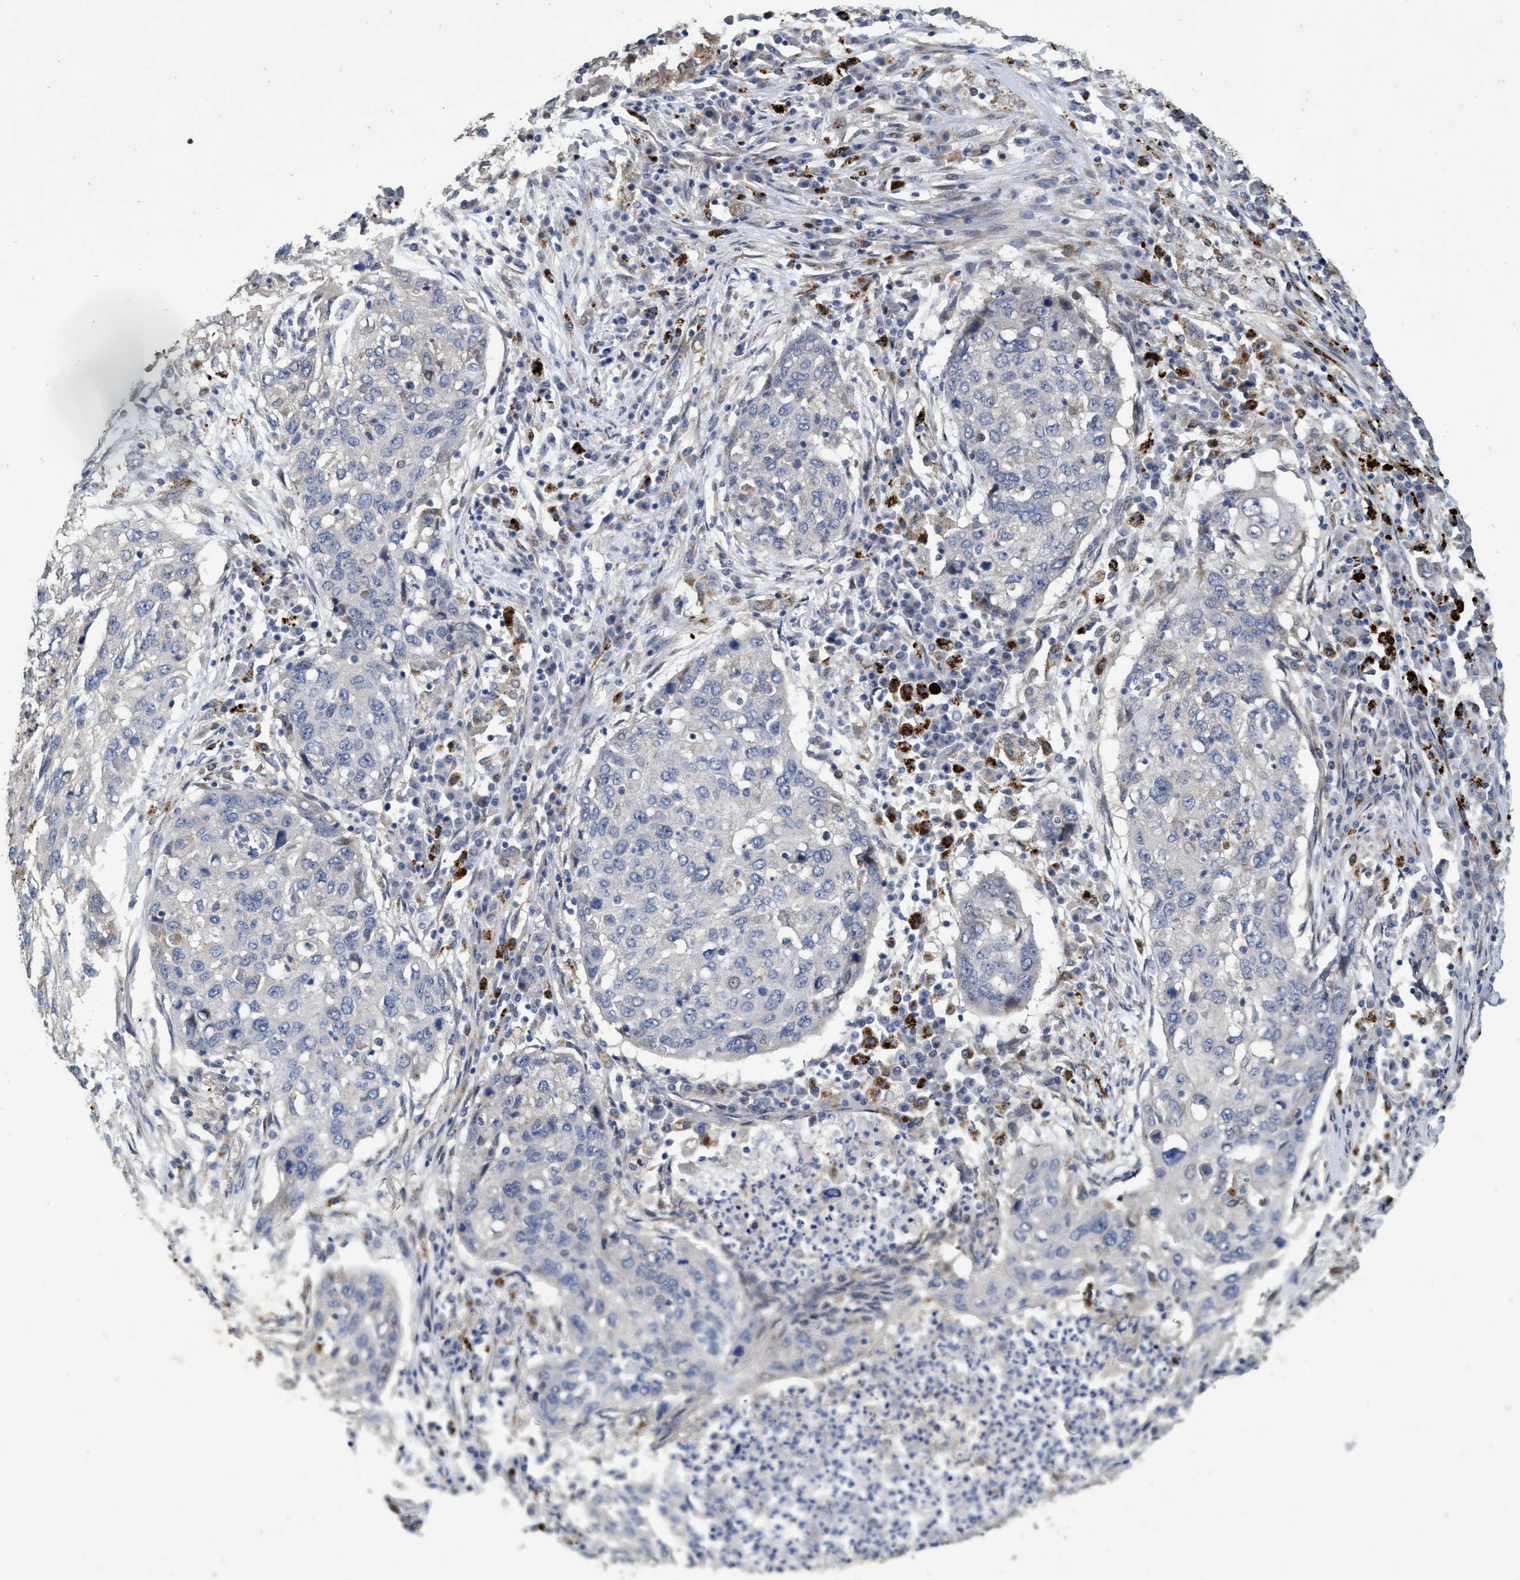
{"staining": {"intensity": "negative", "quantity": "none", "location": "none"}, "tissue": "lung cancer", "cell_type": "Tumor cells", "image_type": "cancer", "snomed": [{"axis": "morphology", "description": "Squamous cell carcinoma, NOS"}, {"axis": "topography", "description": "Lung"}], "caption": "DAB (3,3'-diaminobenzidine) immunohistochemical staining of human lung squamous cell carcinoma demonstrates no significant staining in tumor cells.", "gene": "BBS9", "patient": {"sex": "female", "age": 63}}